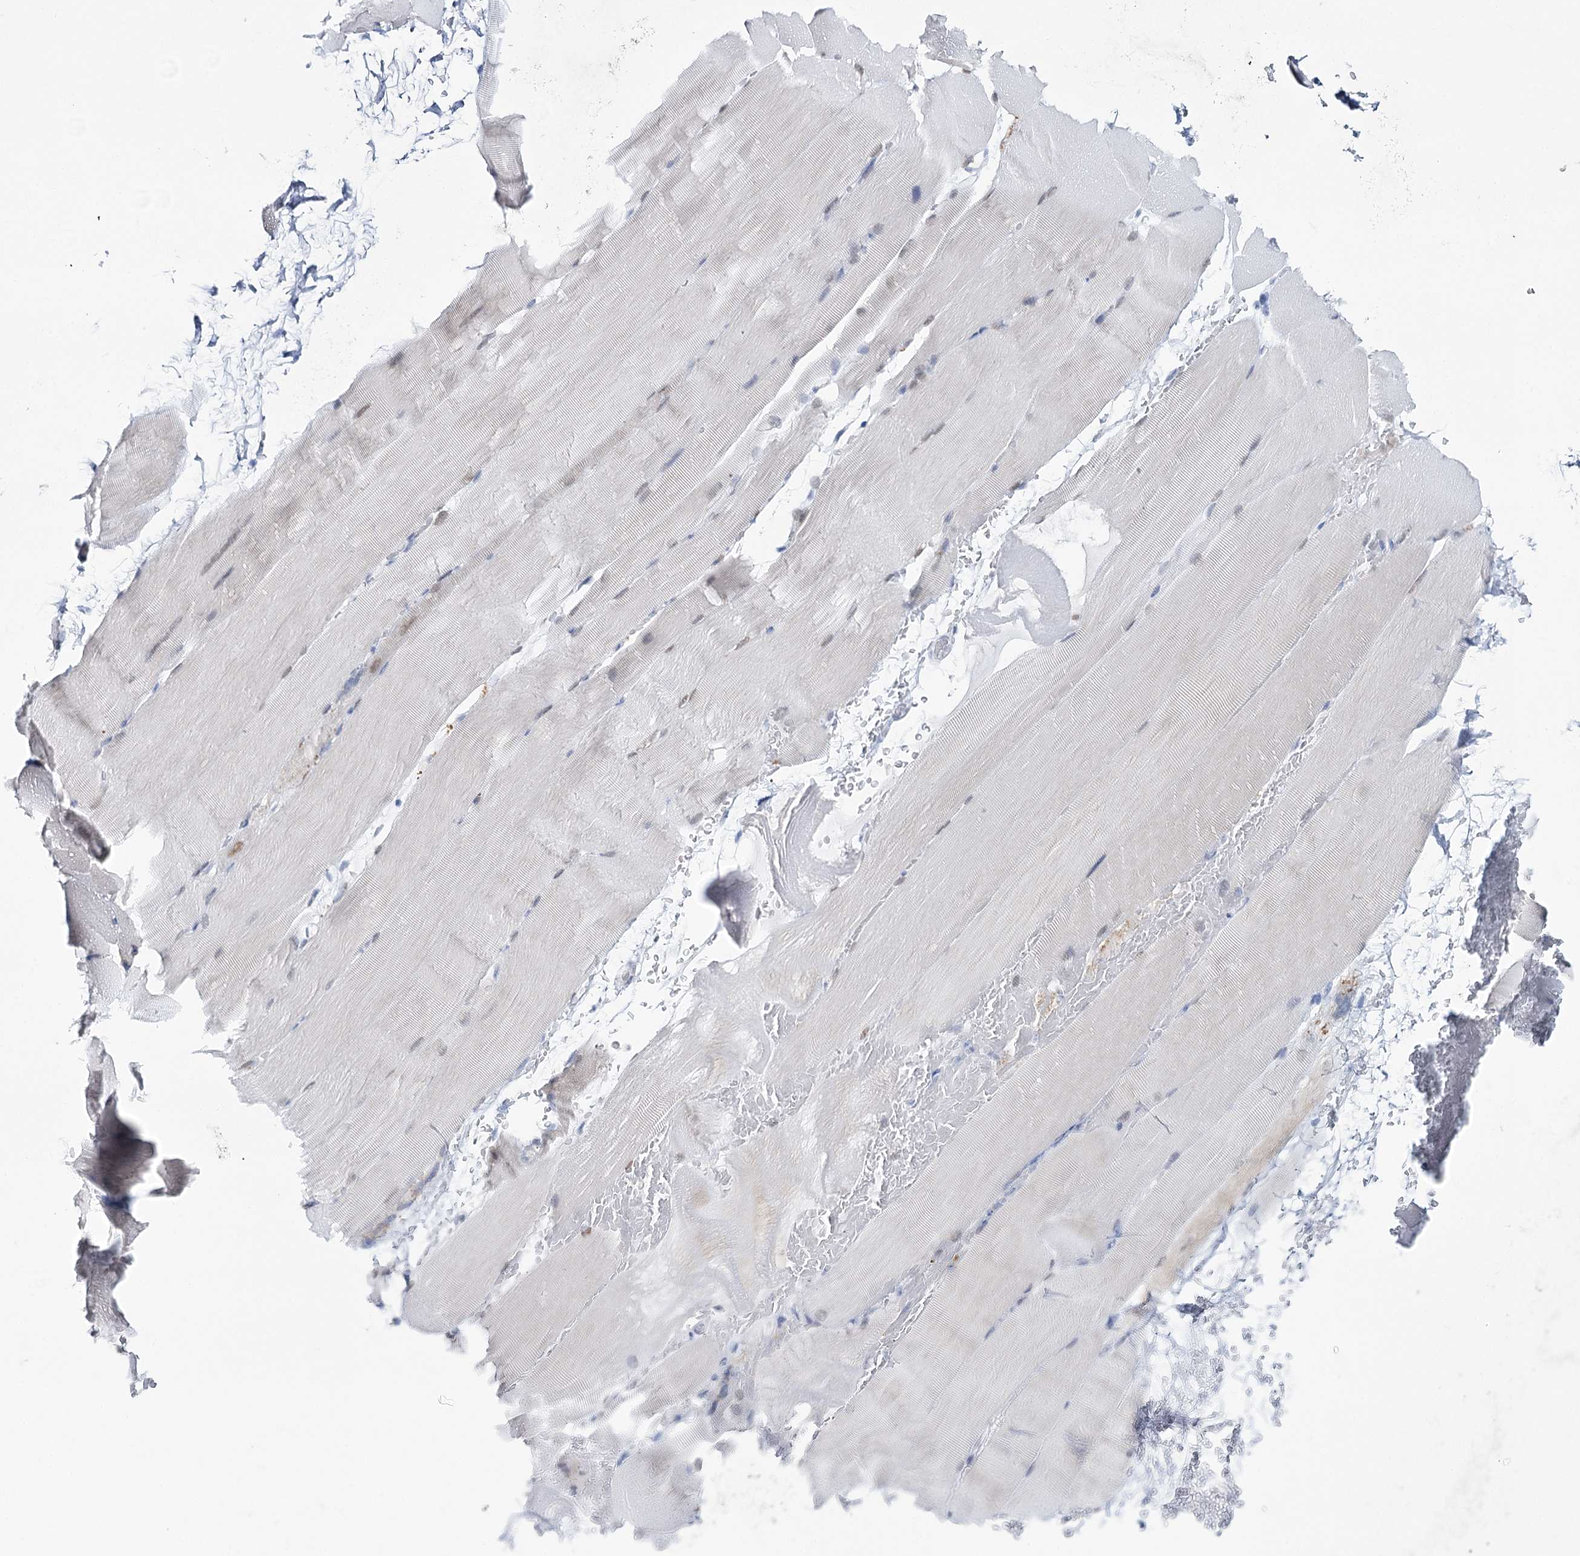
{"staining": {"intensity": "negative", "quantity": "none", "location": "none"}, "tissue": "skeletal muscle", "cell_type": "Myocytes", "image_type": "normal", "snomed": [{"axis": "morphology", "description": "Normal tissue, NOS"}, {"axis": "topography", "description": "Skeletal muscle"}, {"axis": "topography", "description": "Parathyroid gland"}], "caption": "This is a image of immunohistochemistry staining of normal skeletal muscle, which shows no expression in myocytes. (DAB immunohistochemistry with hematoxylin counter stain).", "gene": "ZC3H8", "patient": {"sex": "female", "age": 37}}